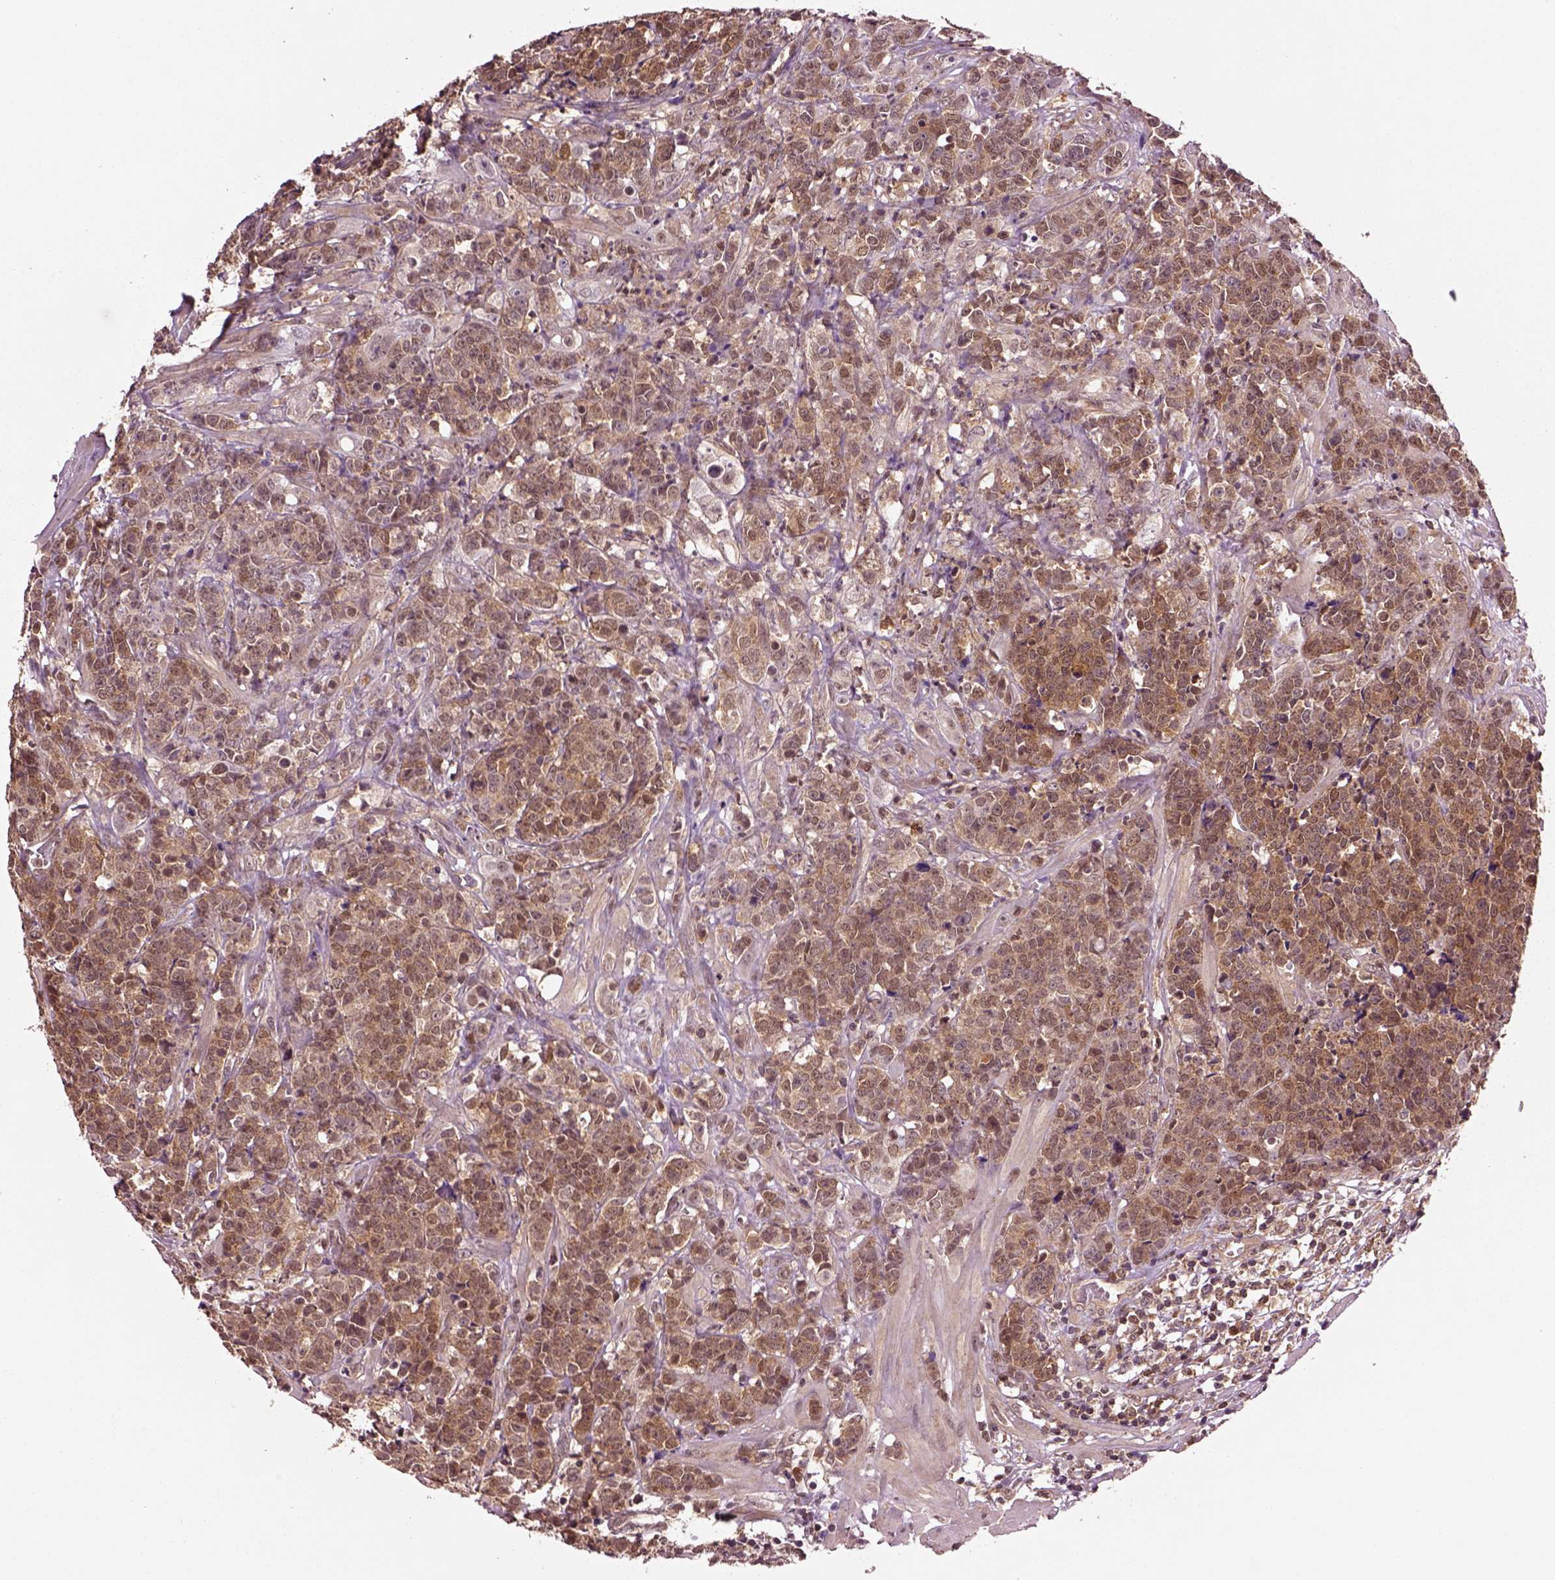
{"staining": {"intensity": "moderate", "quantity": ">75%", "location": "cytoplasmic/membranous"}, "tissue": "prostate cancer", "cell_type": "Tumor cells", "image_type": "cancer", "snomed": [{"axis": "morphology", "description": "Adenocarcinoma, NOS"}, {"axis": "topography", "description": "Prostate"}], "caption": "Moderate cytoplasmic/membranous expression for a protein is seen in about >75% of tumor cells of prostate cancer (adenocarcinoma) using immunohistochemistry (IHC).", "gene": "MDP1", "patient": {"sex": "male", "age": 67}}